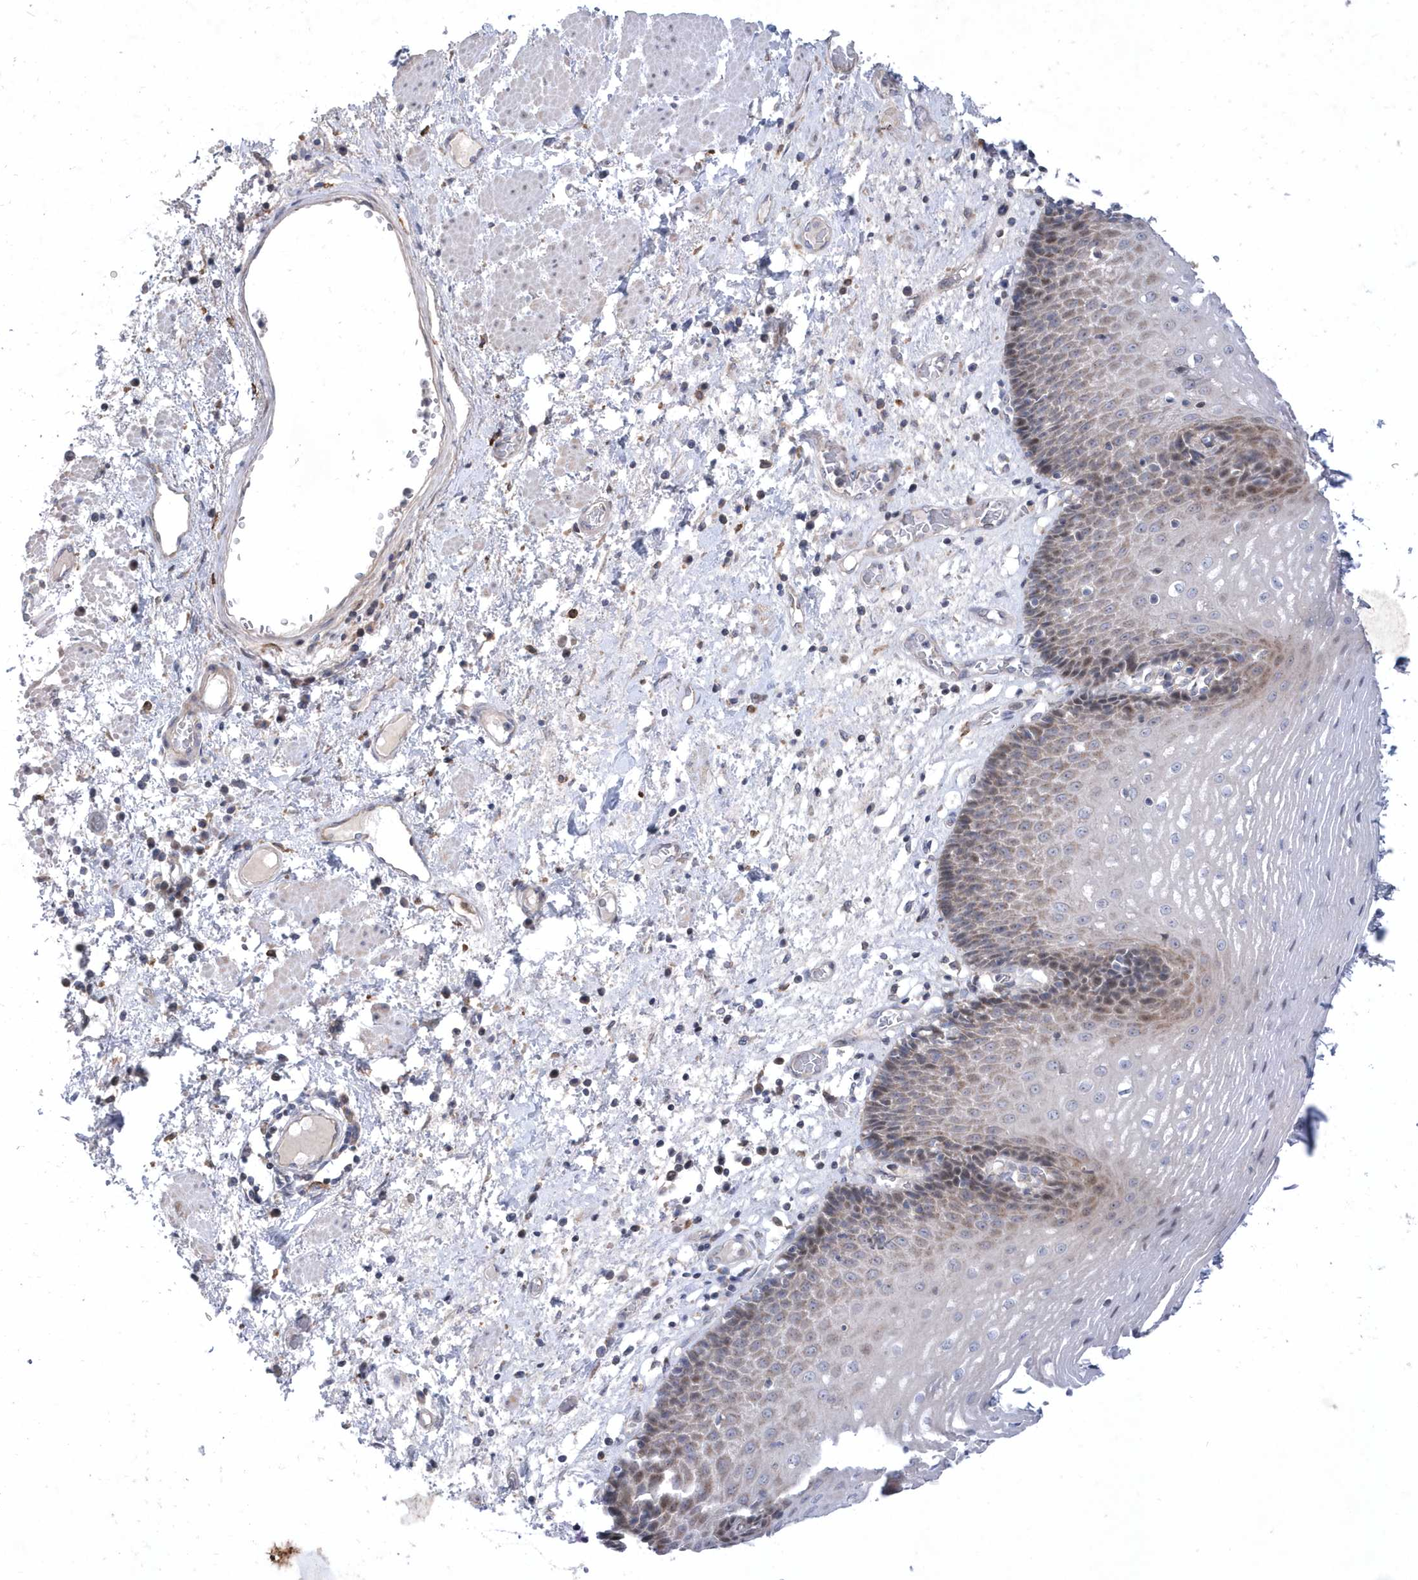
{"staining": {"intensity": "weak", "quantity": "<25%", "location": "cytoplasmic/membranous"}, "tissue": "esophagus", "cell_type": "Squamous epithelial cells", "image_type": "normal", "snomed": [{"axis": "morphology", "description": "Normal tissue, NOS"}, {"axis": "morphology", "description": "Adenocarcinoma, NOS"}, {"axis": "topography", "description": "Esophagus"}], "caption": "Immunohistochemistry (IHC) micrograph of unremarkable esophagus stained for a protein (brown), which demonstrates no staining in squamous epithelial cells.", "gene": "LONRF2", "patient": {"sex": "male", "age": 62}}